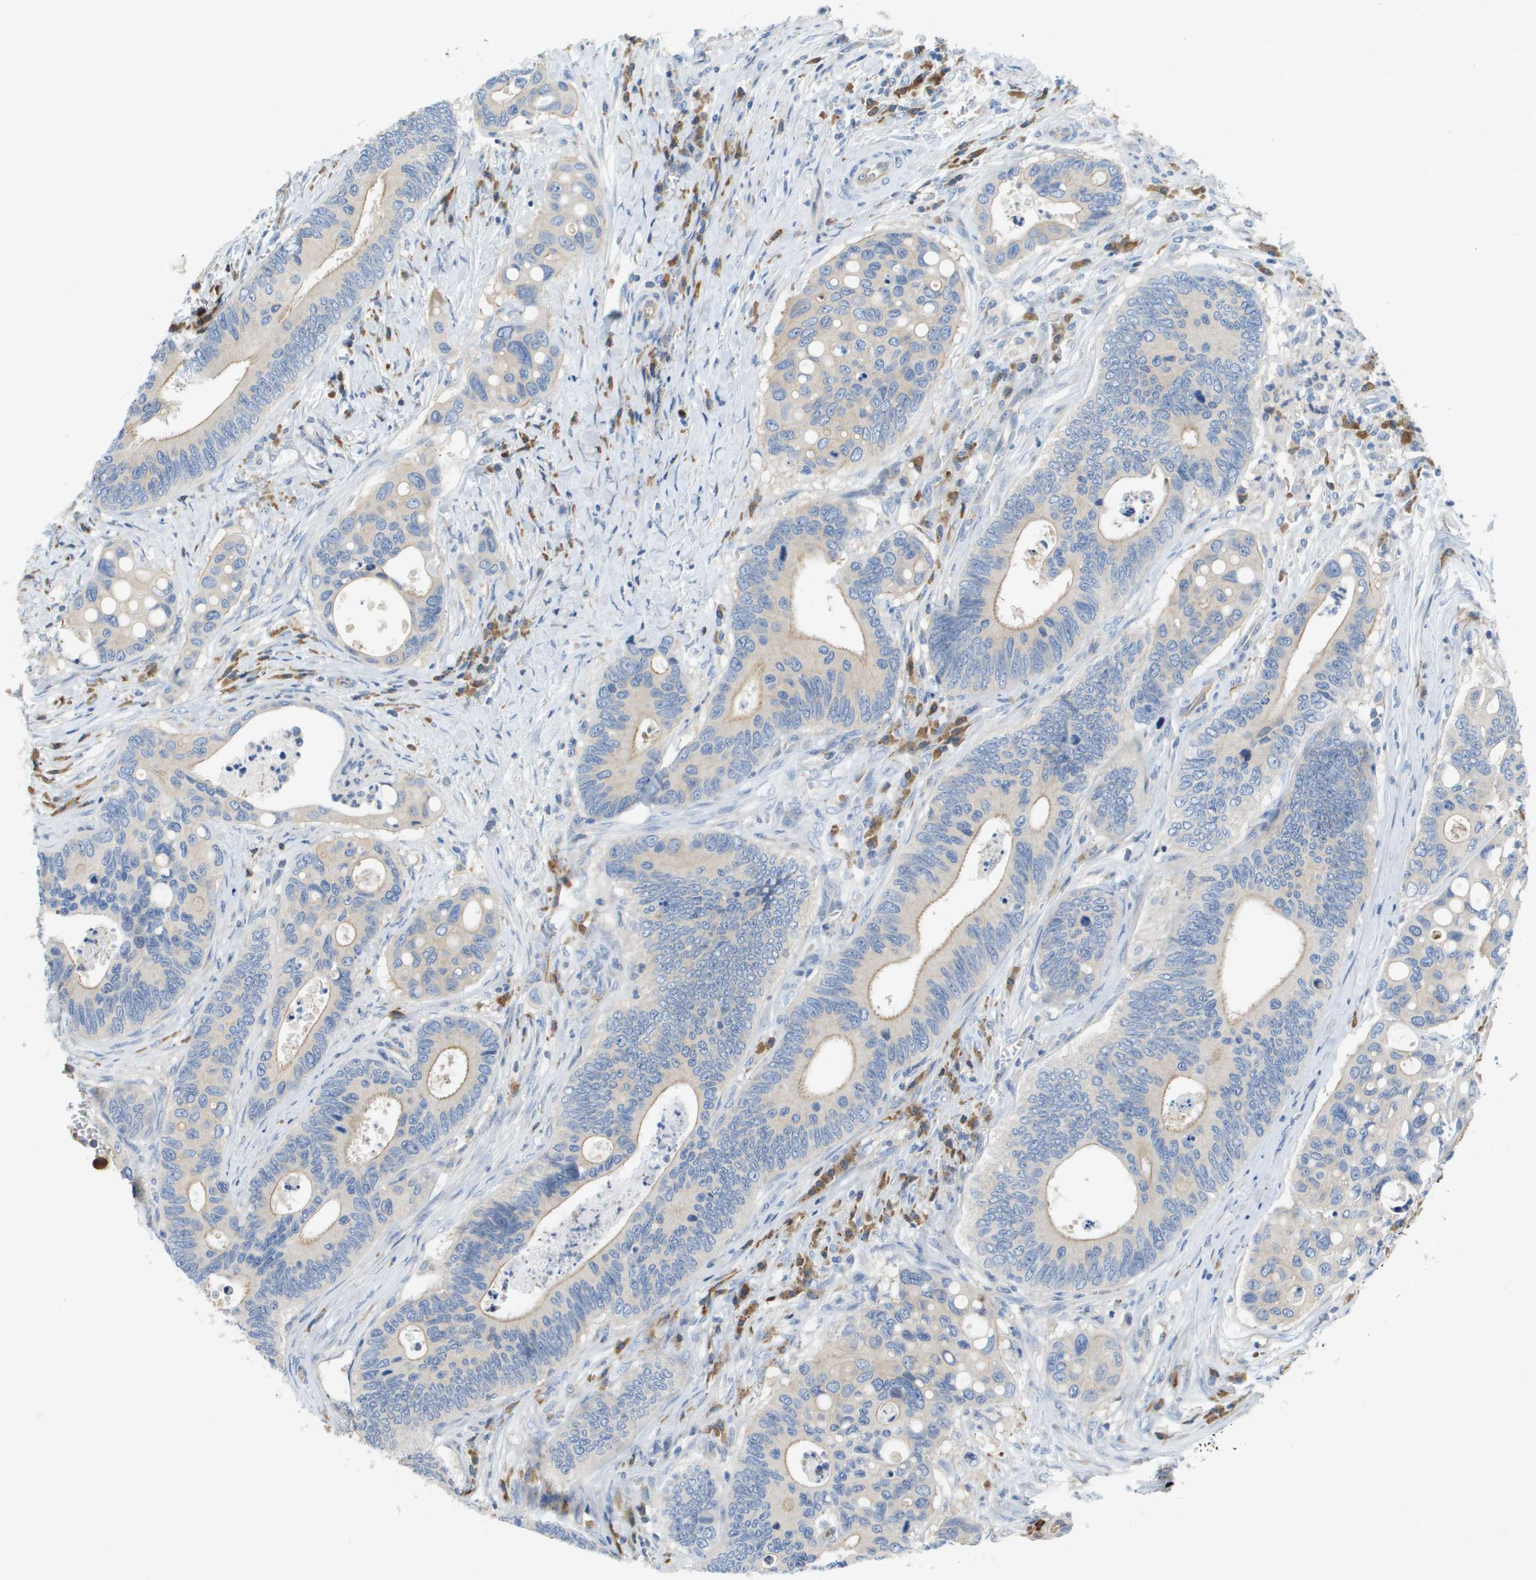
{"staining": {"intensity": "weak", "quantity": "<25%", "location": "cytoplasmic/membranous"}, "tissue": "colorectal cancer", "cell_type": "Tumor cells", "image_type": "cancer", "snomed": [{"axis": "morphology", "description": "Inflammation, NOS"}, {"axis": "morphology", "description": "Adenocarcinoma, NOS"}, {"axis": "topography", "description": "Colon"}], "caption": "The histopathology image demonstrates no staining of tumor cells in adenocarcinoma (colorectal).", "gene": "CASP10", "patient": {"sex": "male", "age": 72}}